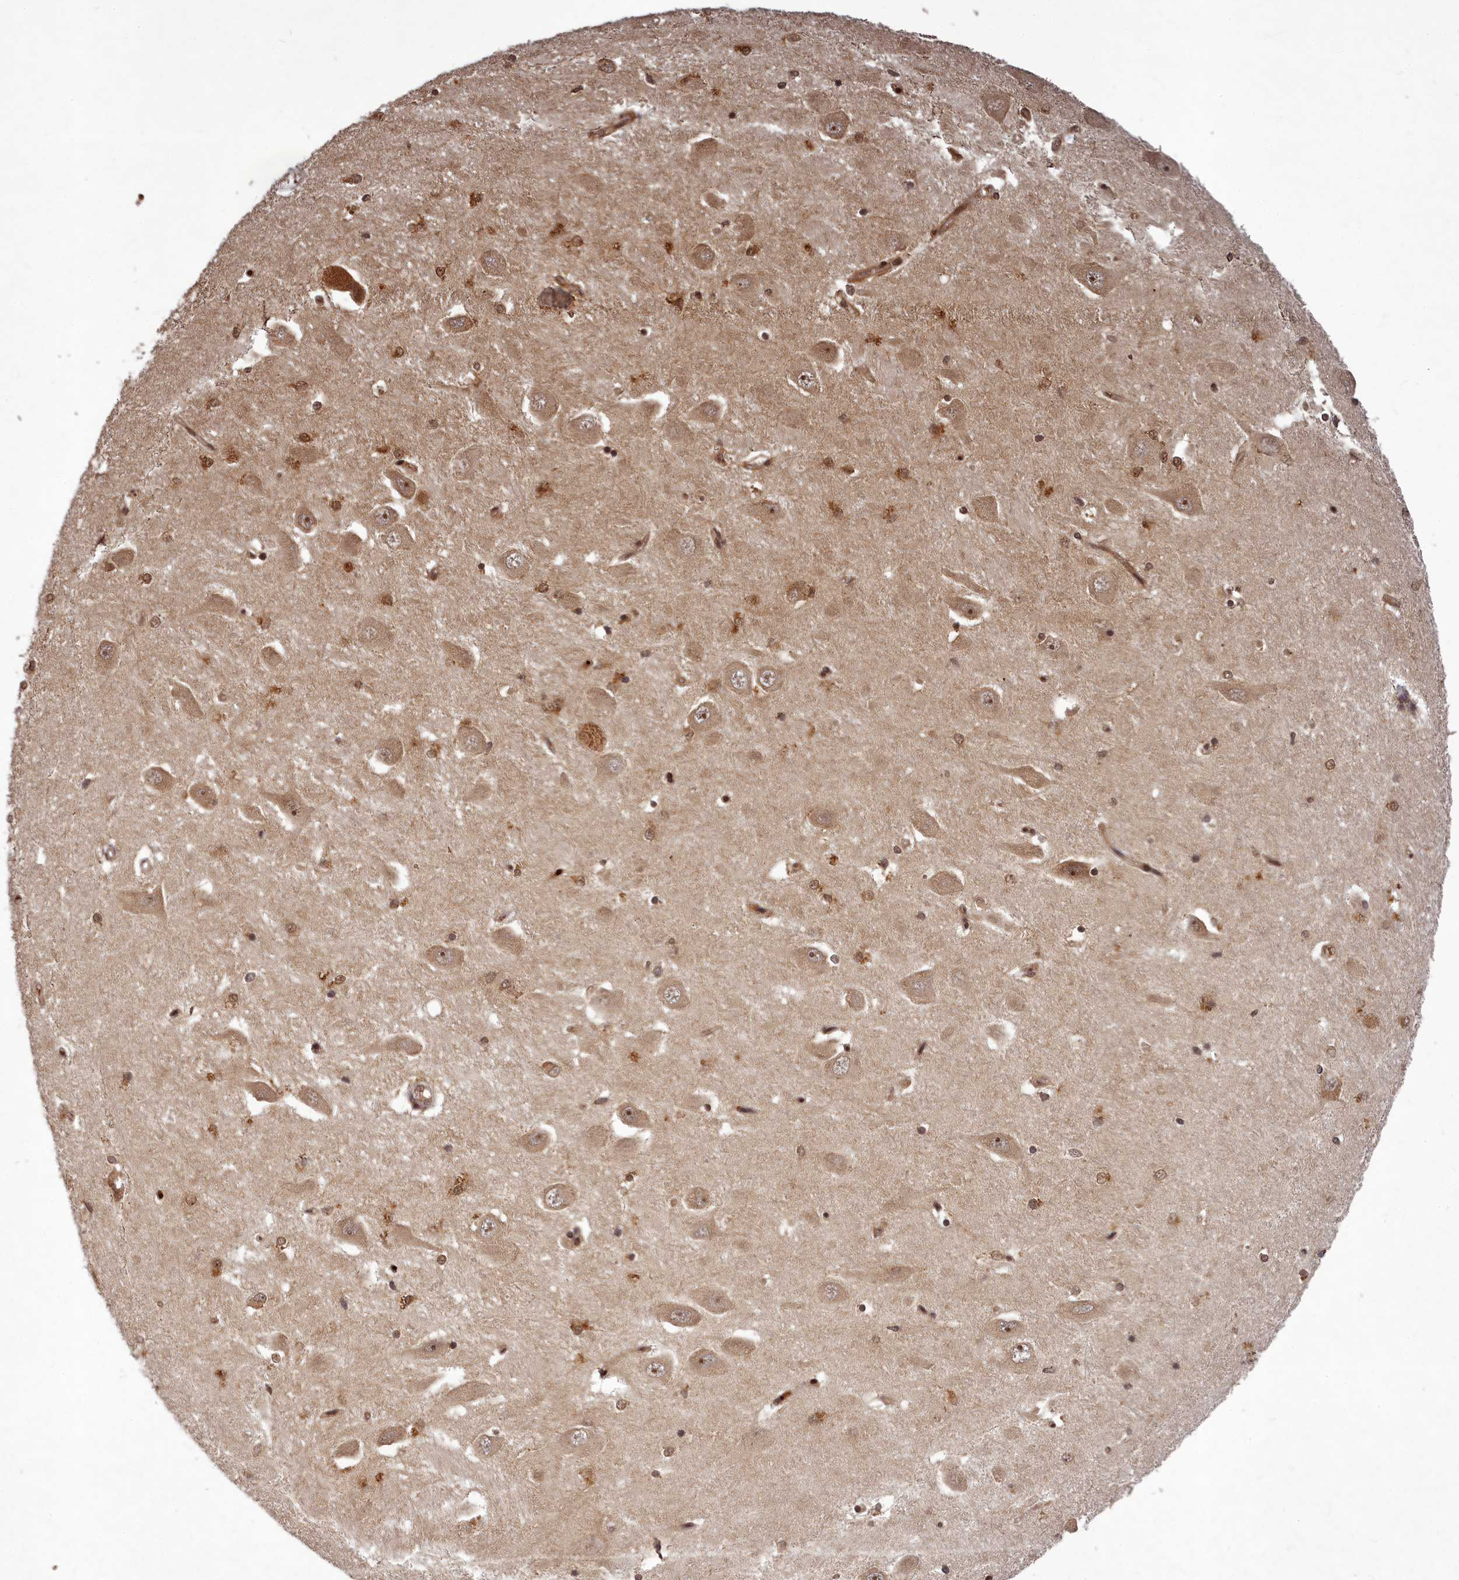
{"staining": {"intensity": "moderate", "quantity": ">75%", "location": "nuclear"}, "tissue": "hippocampus", "cell_type": "Glial cells", "image_type": "normal", "snomed": [{"axis": "morphology", "description": "Normal tissue, NOS"}, {"axis": "topography", "description": "Hippocampus"}], "caption": "Immunohistochemistry photomicrograph of unremarkable hippocampus stained for a protein (brown), which shows medium levels of moderate nuclear staining in about >75% of glial cells.", "gene": "SRMS", "patient": {"sex": "male", "age": 45}}